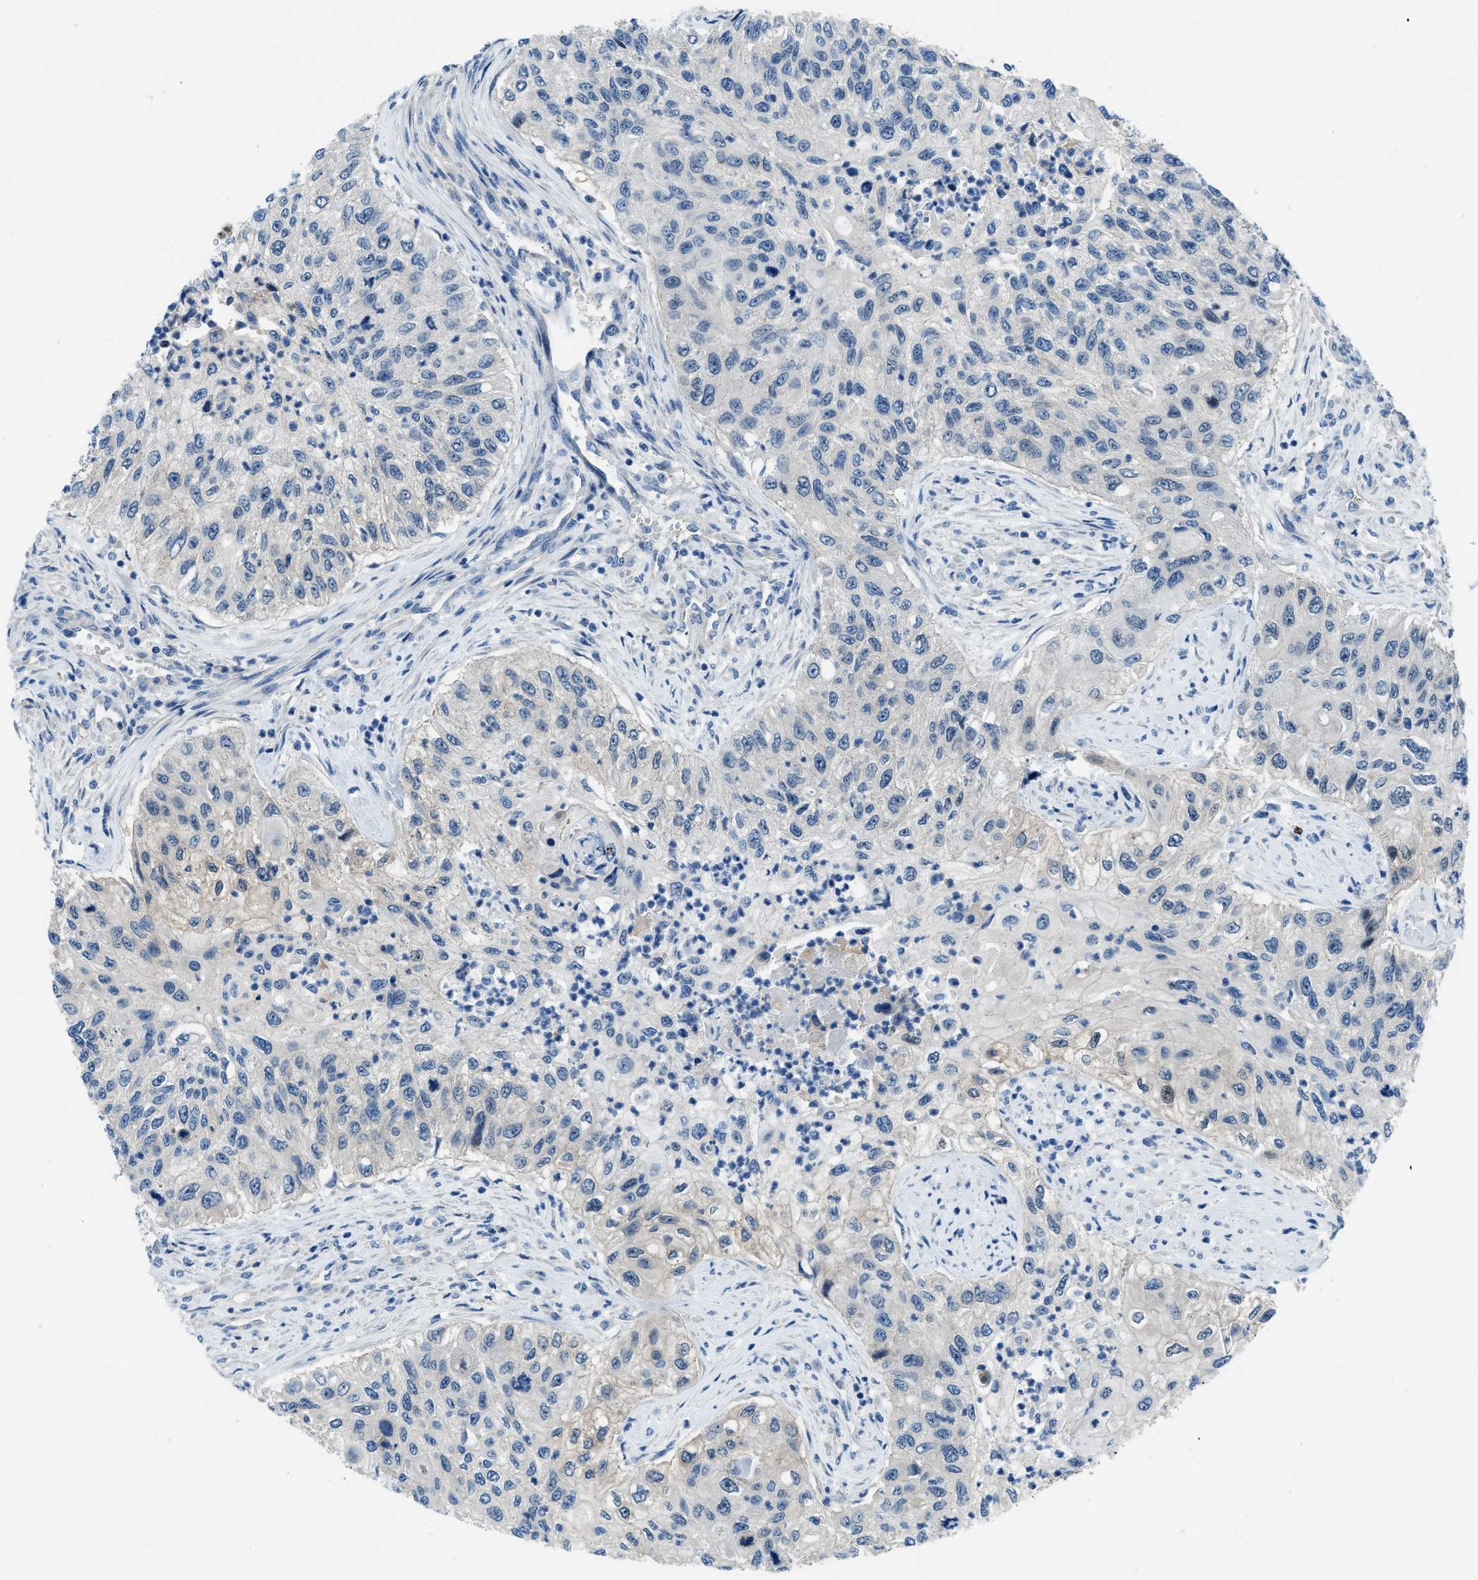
{"staining": {"intensity": "negative", "quantity": "none", "location": "none"}, "tissue": "urothelial cancer", "cell_type": "Tumor cells", "image_type": "cancer", "snomed": [{"axis": "morphology", "description": "Urothelial carcinoma, High grade"}, {"axis": "topography", "description": "Urinary bladder"}], "caption": "Tumor cells are negative for brown protein staining in high-grade urothelial carcinoma.", "gene": "PFKP", "patient": {"sex": "female", "age": 60}}